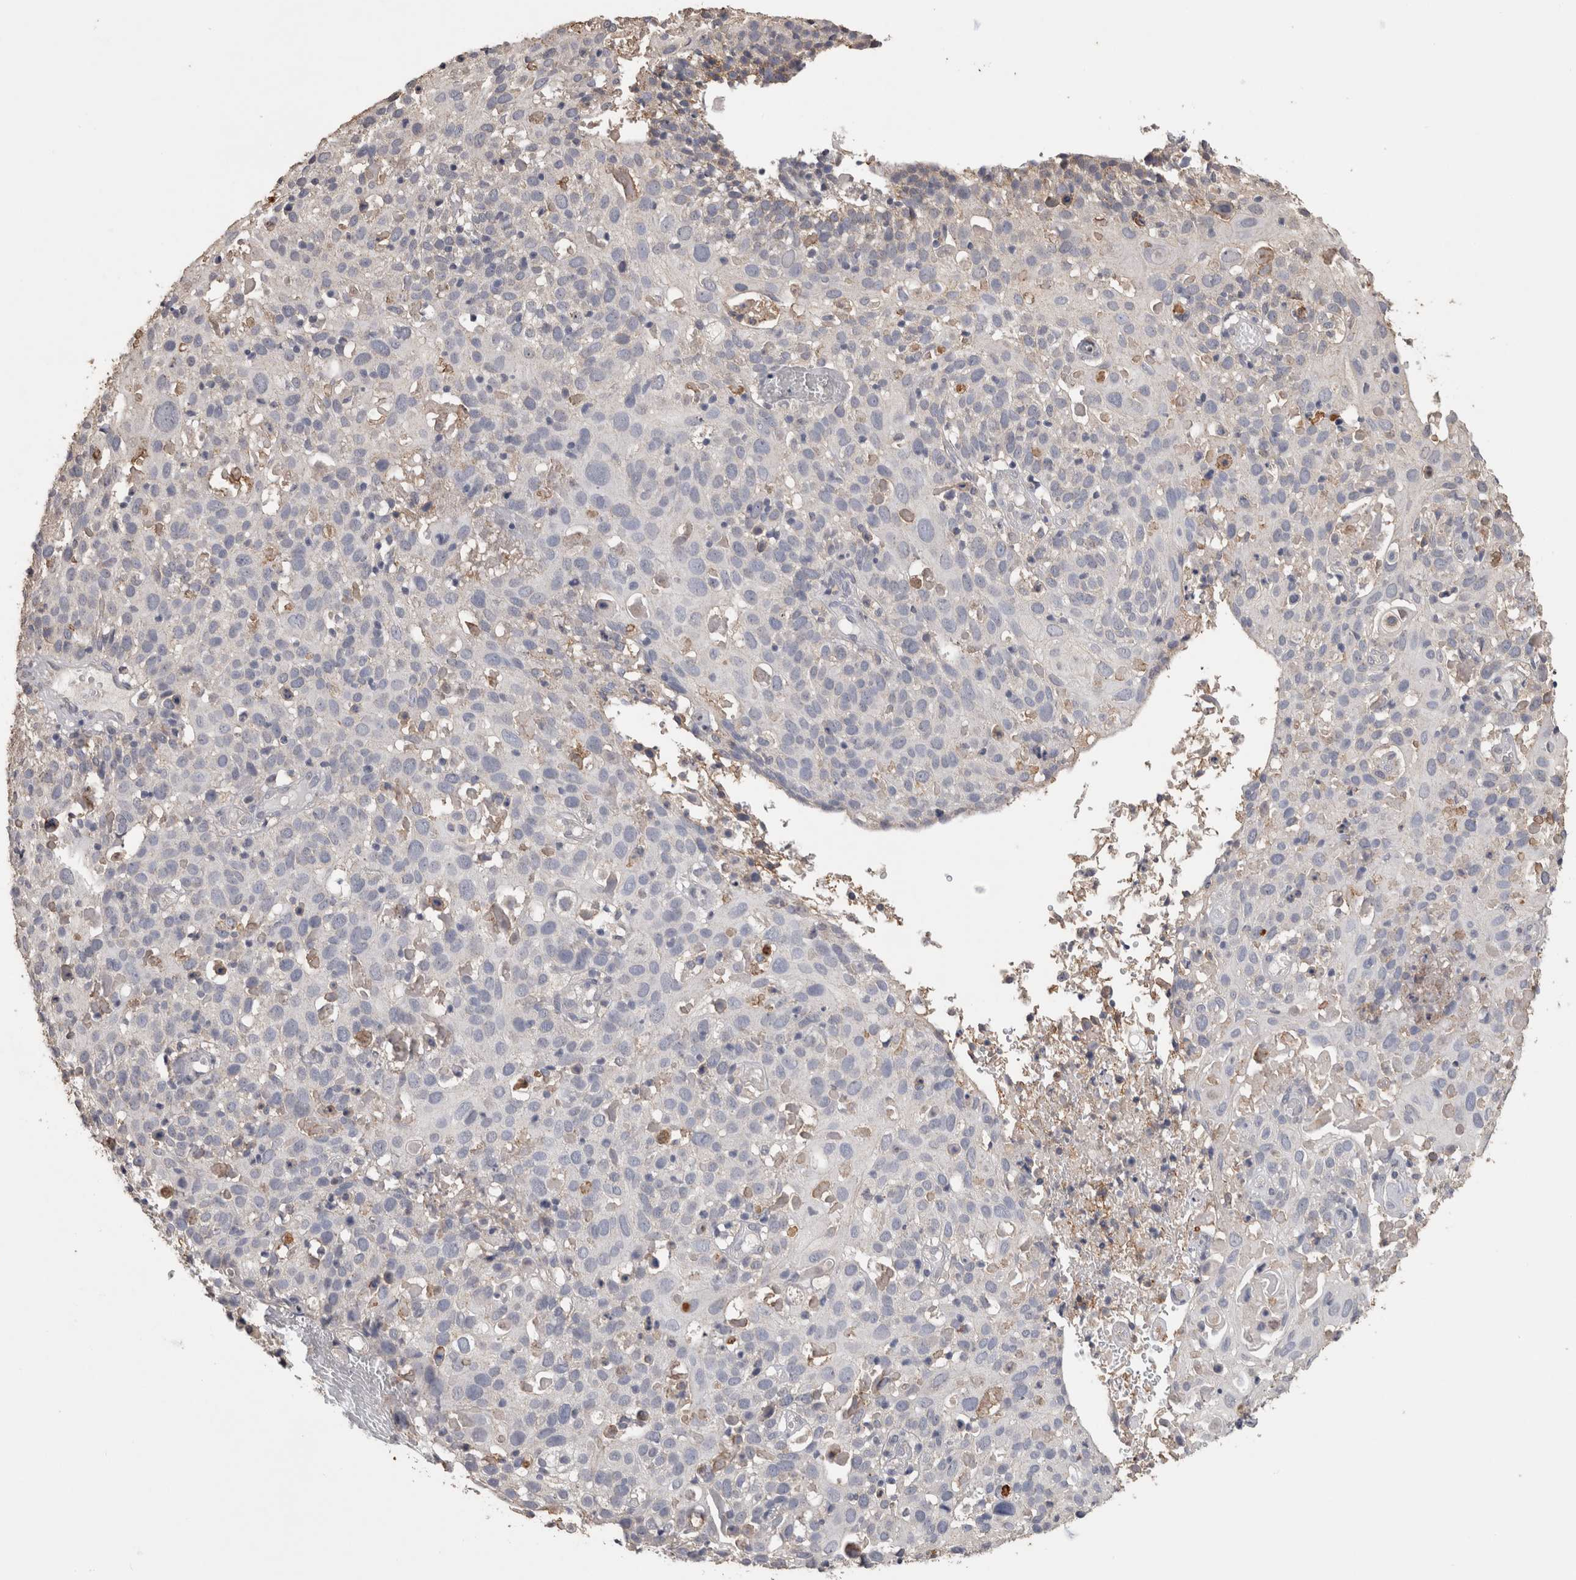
{"staining": {"intensity": "negative", "quantity": "none", "location": "none"}, "tissue": "cervical cancer", "cell_type": "Tumor cells", "image_type": "cancer", "snomed": [{"axis": "morphology", "description": "Squamous cell carcinoma, NOS"}, {"axis": "topography", "description": "Cervix"}], "caption": "Immunohistochemistry of human squamous cell carcinoma (cervical) reveals no positivity in tumor cells. (DAB (3,3'-diaminobenzidine) immunohistochemistry visualized using brightfield microscopy, high magnification).", "gene": "CNTFR", "patient": {"sex": "female", "age": 74}}